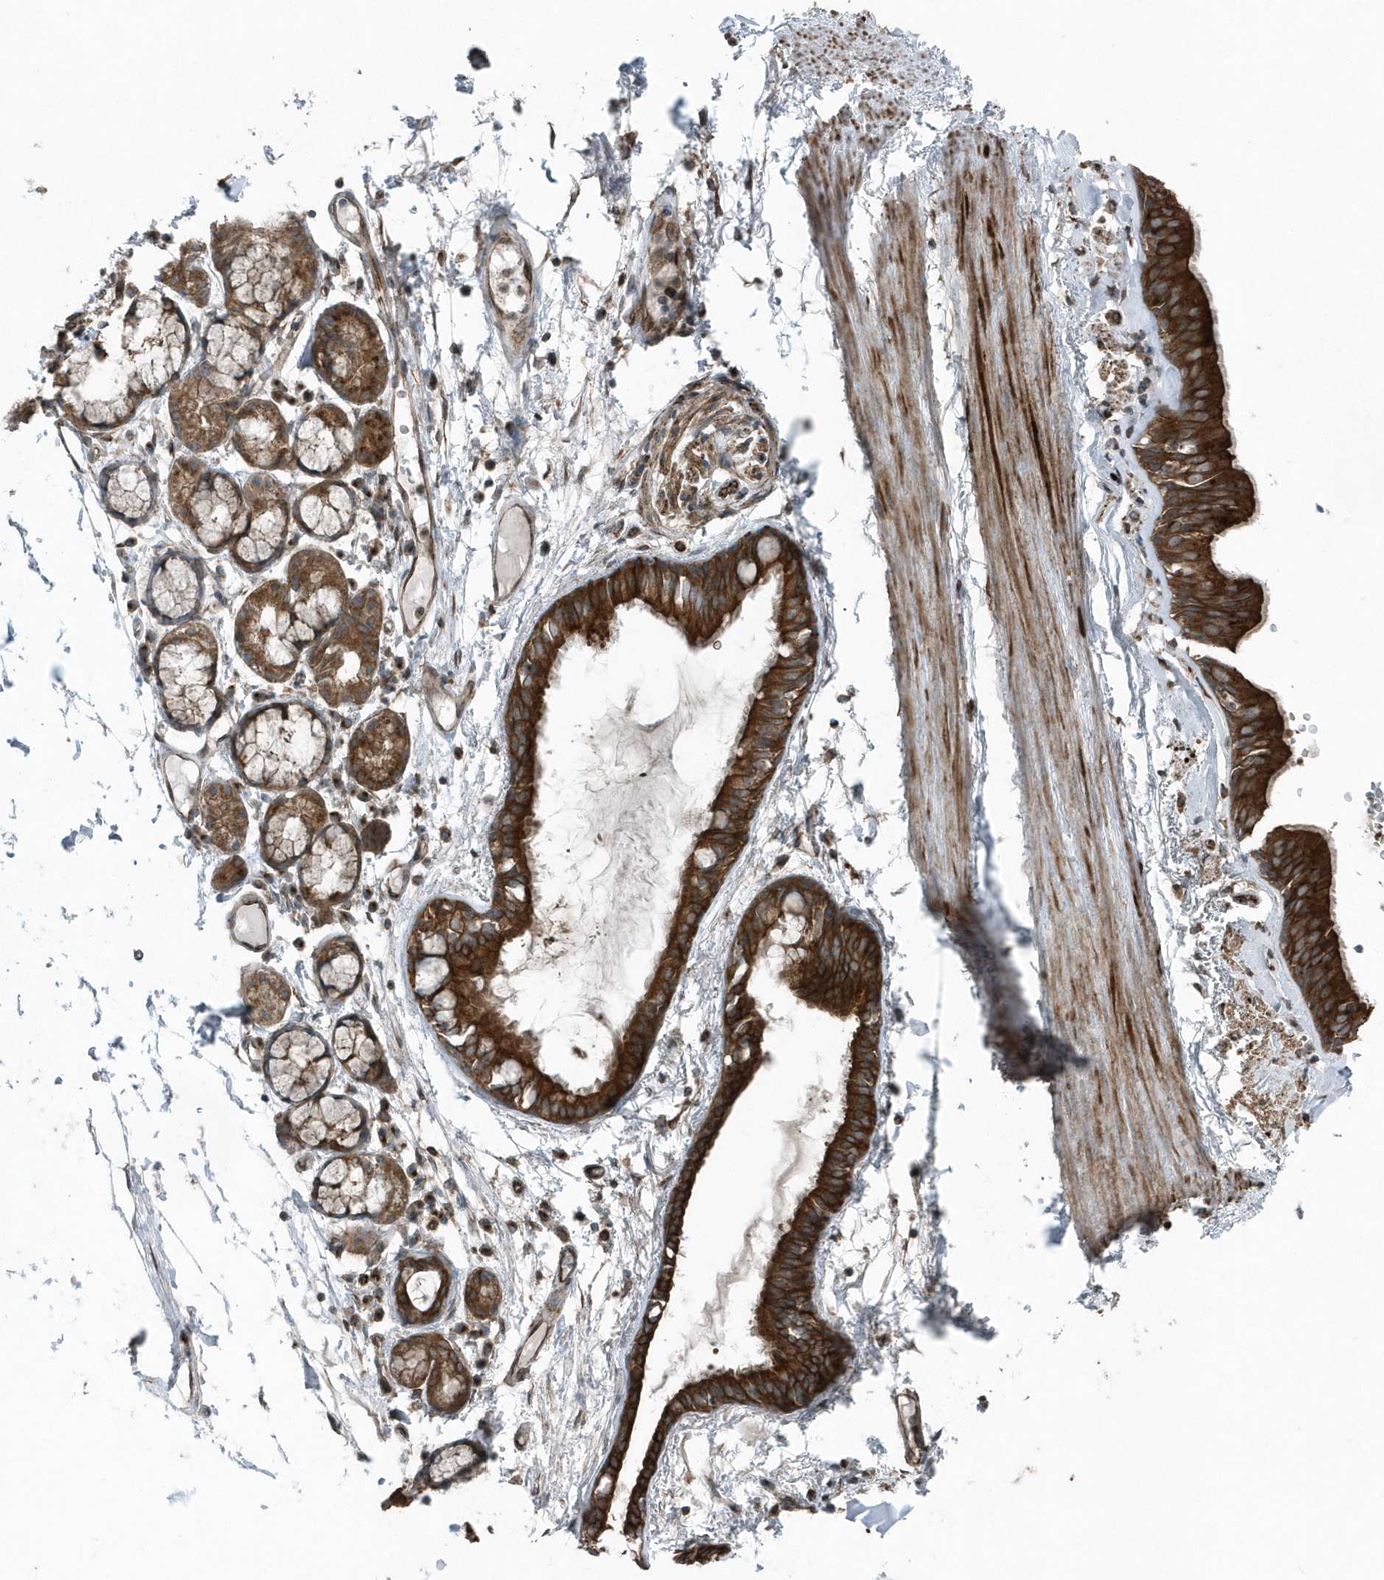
{"staining": {"intensity": "weak", "quantity": "25%-75%", "location": "cytoplasmic/membranous"}, "tissue": "adipose tissue", "cell_type": "Adipocytes", "image_type": "normal", "snomed": [{"axis": "morphology", "description": "Normal tissue, NOS"}, {"axis": "topography", "description": "Cartilage tissue"}], "caption": "Adipose tissue stained with DAB (3,3'-diaminobenzidine) immunohistochemistry exhibits low levels of weak cytoplasmic/membranous expression in about 25%-75% of adipocytes. (brown staining indicates protein expression, while blue staining denotes nuclei).", "gene": "GCC2", "patient": {"sex": "female", "age": 63}}